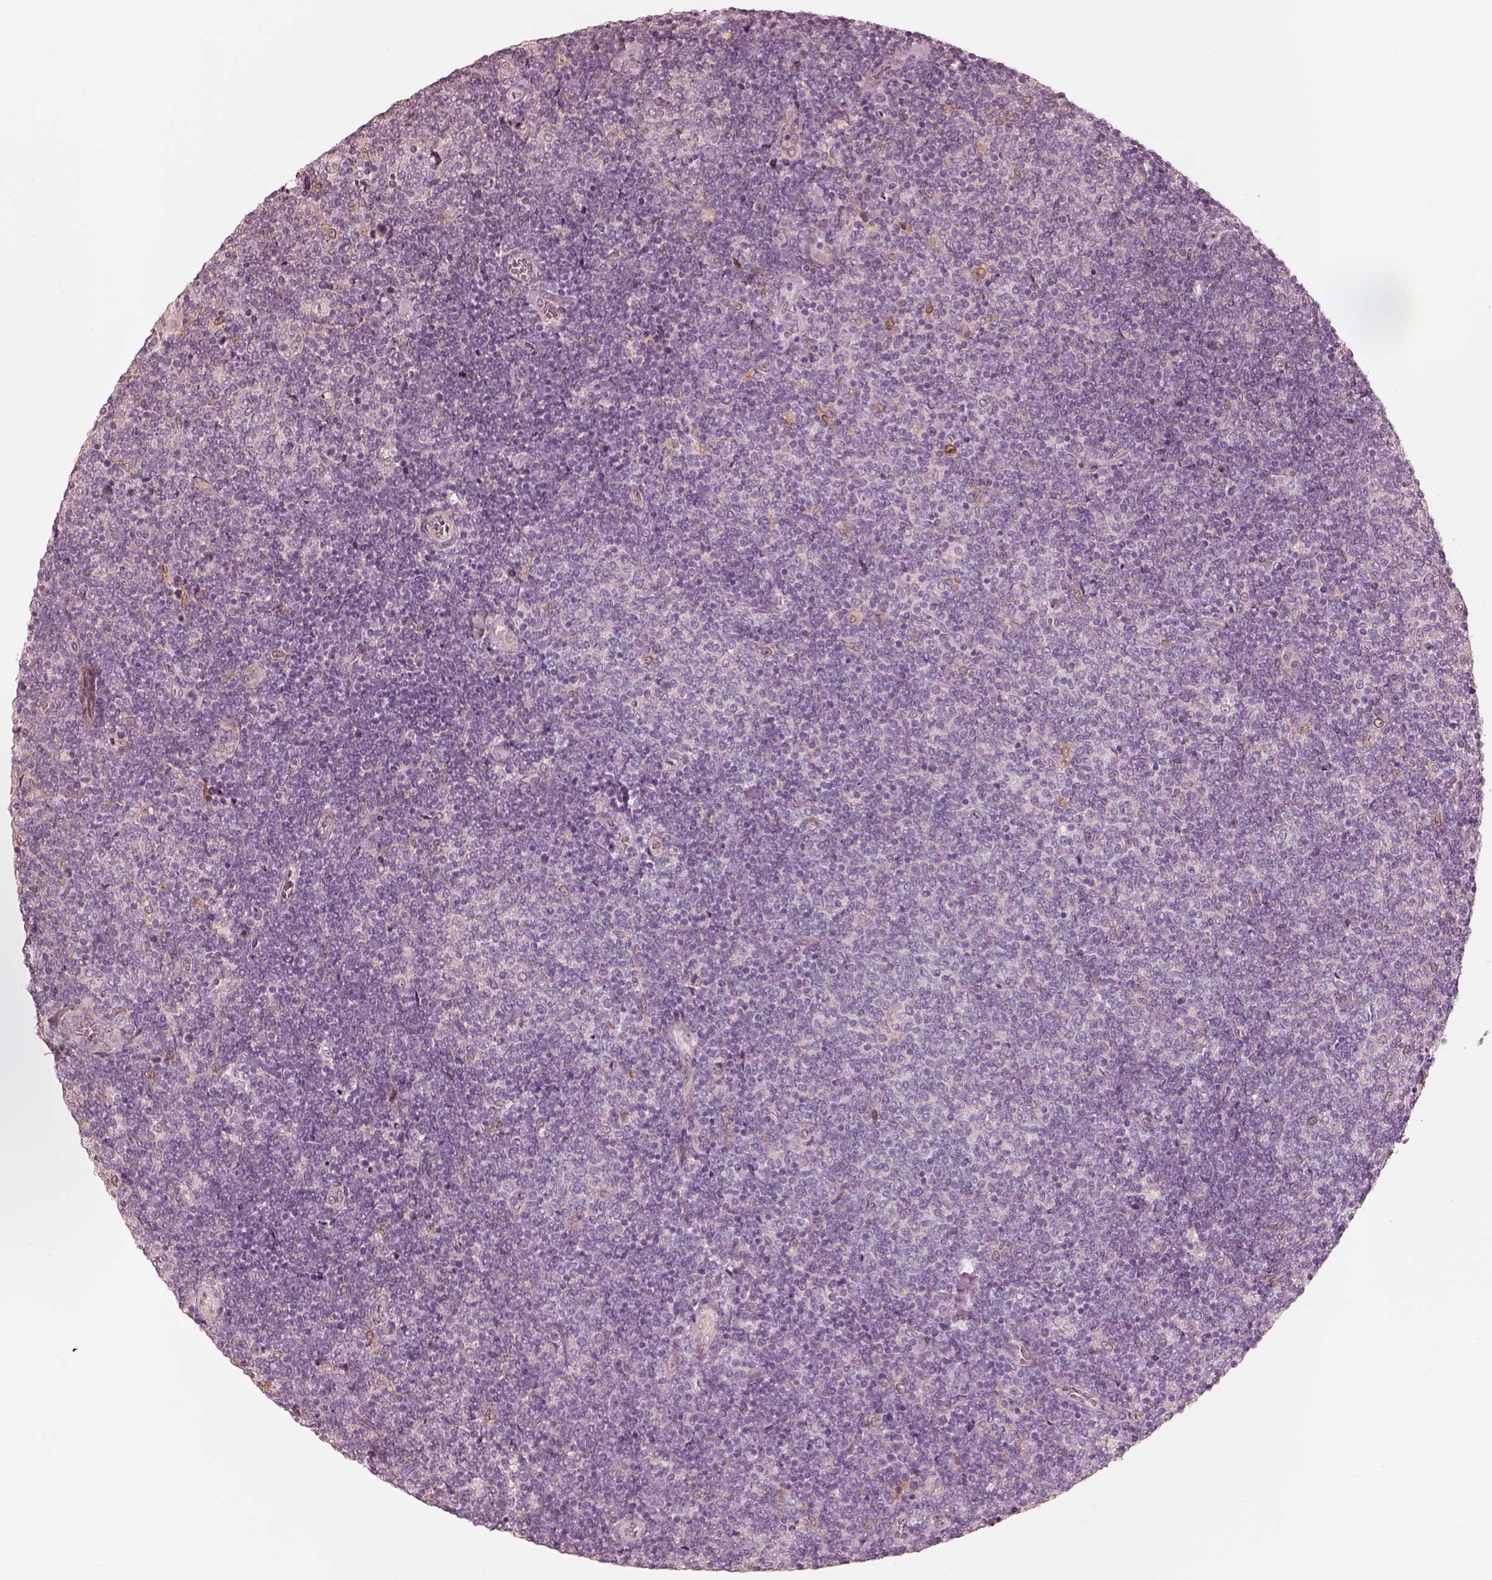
{"staining": {"intensity": "negative", "quantity": "none", "location": "none"}, "tissue": "lymphoma", "cell_type": "Tumor cells", "image_type": "cancer", "snomed": [{"axis": "morphology", "description": "Malignant lymphoma, non-Hodgkin's type, Low grade"}, {"axis": "topography", "description": "Lymph node"}], "caption": "Tumor cells are negative for protein expression in human lymphoma. (DAB (3,3'-diaminobenzidine) immunohistochemistry (IHC) visualized using brightfield microscopy, high magnification).", "gene": "WLS", "patient": {"sex": "male", "age": 52}}